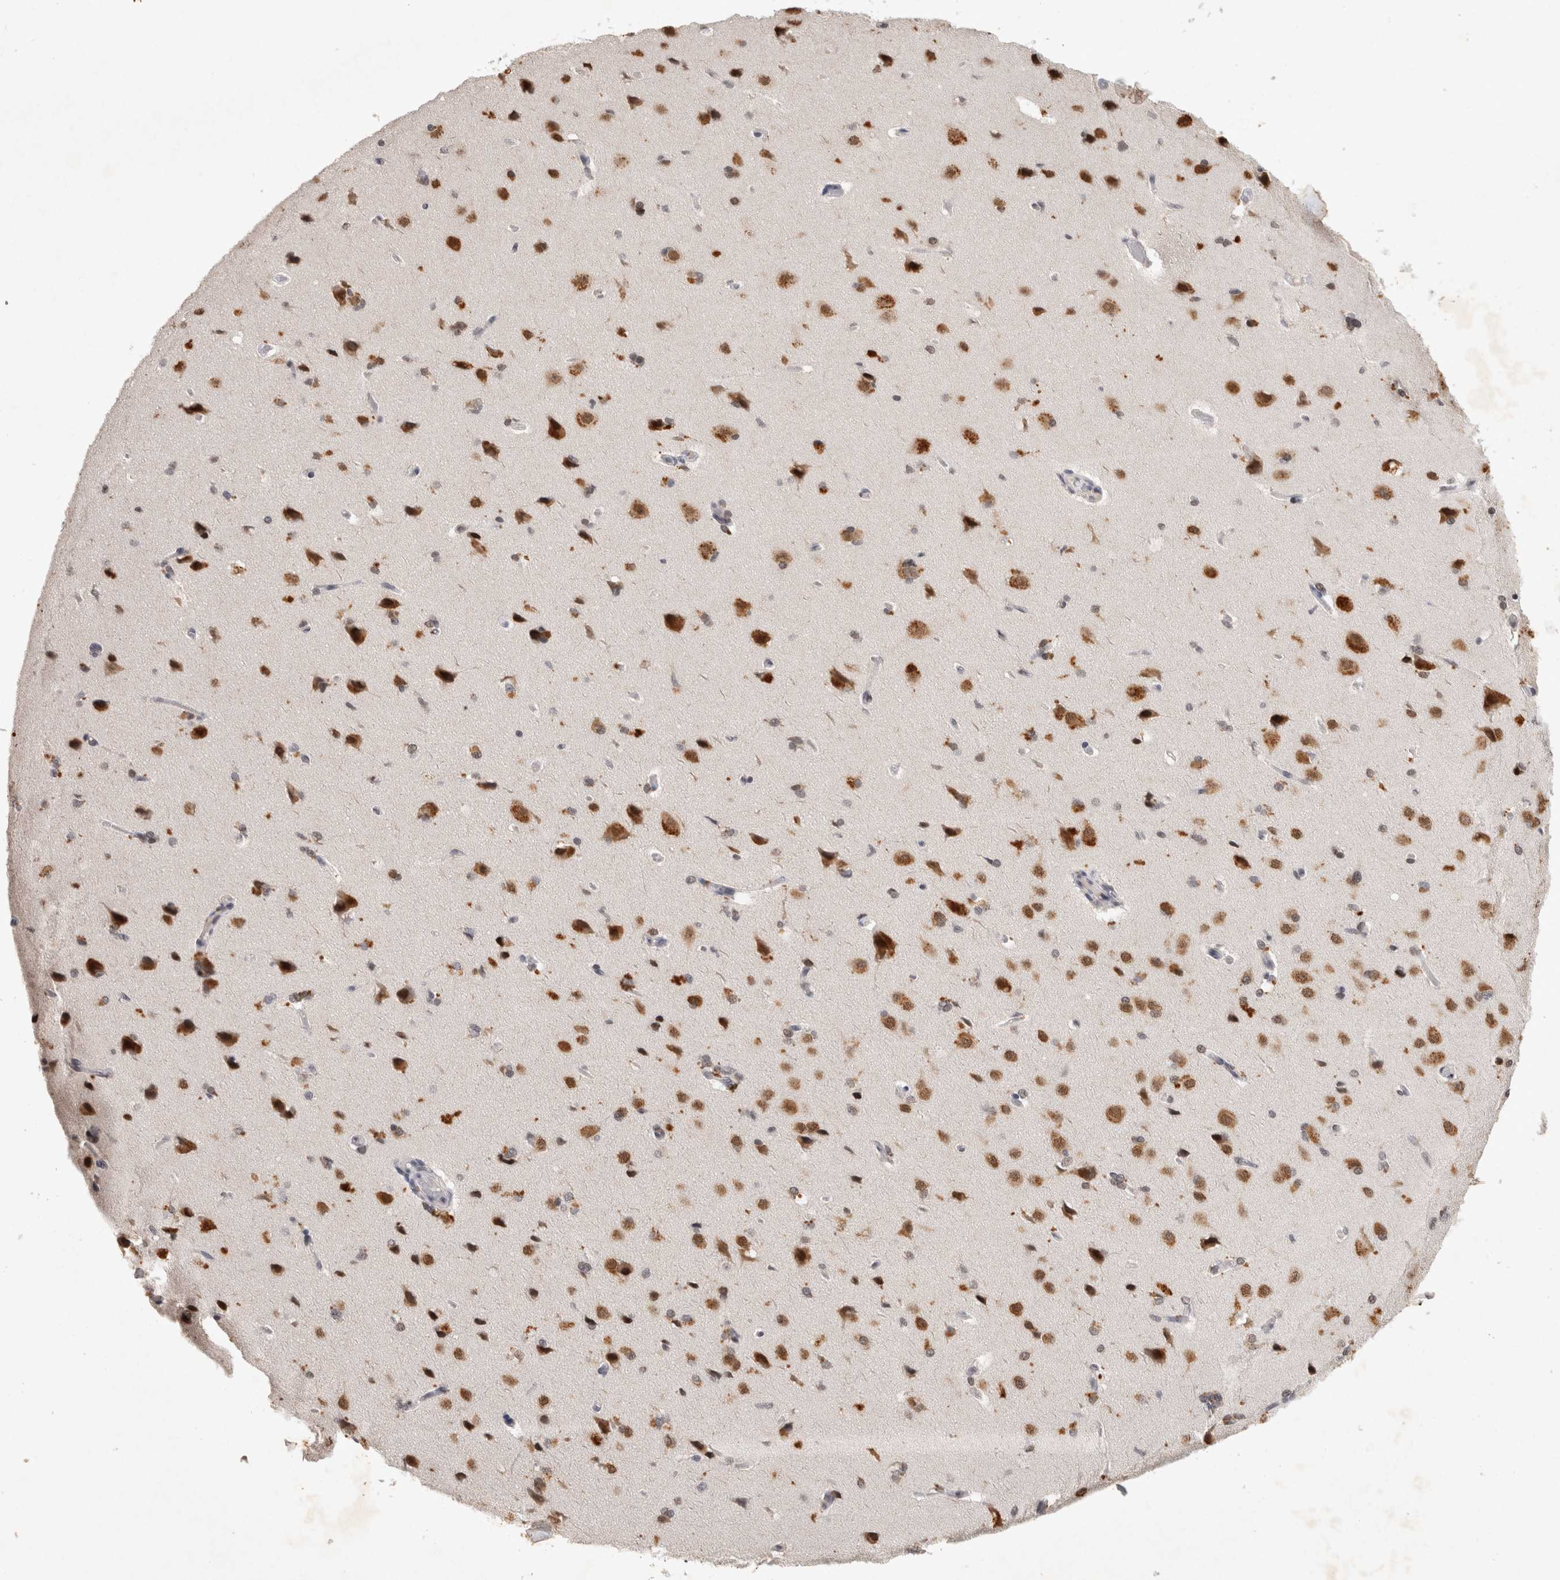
{"staining": {"intensity": "negative", "quantity": "none", "location": "none"}, "tissue": "cerebral cortex", "cell_type": "Endothelial cells", "image_type": "normal", "snomed": [{"axis": "morphology", "description": "Normal tissue, NOS"}, {"axis": "topography", "description": "Cerebral cortex"}], "caption": "High power microscopy photomicrograph of an immunohistochemistry (IHC) image of unremarkable cerebral cortex, revealing no significant expression in endothelial cells.", "gene": "XRCC5", "patient": {"sex": "male", "age": 62}}